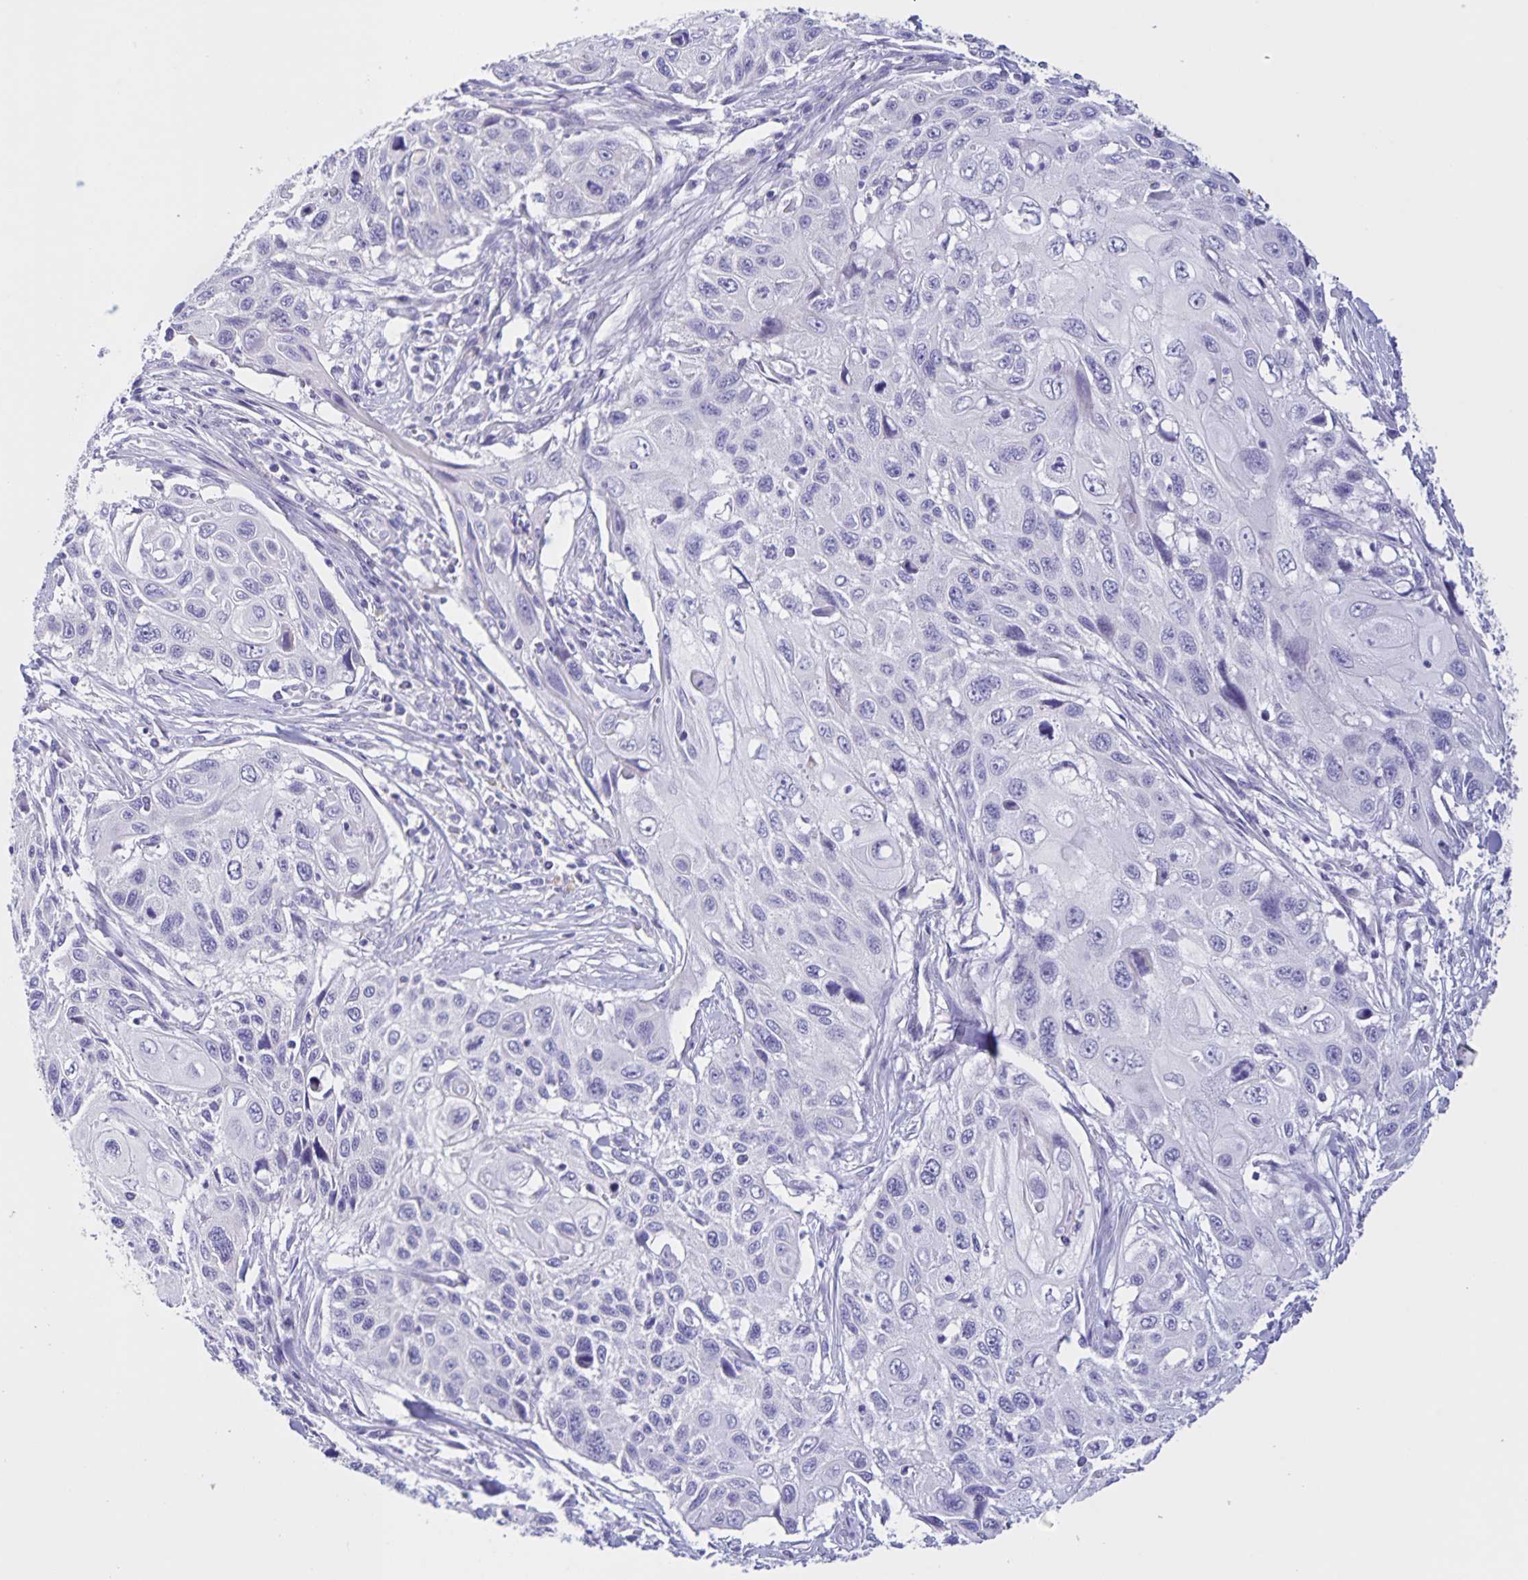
{"staining": {"intensity": "negative", "quantity": "none", "location": "none"}, "tissue": "cervical cancer", "cell_type": "Tumor cells", "image_type": "cancer", "snomed": [{"axis": "morphology", "description": "Squamous cell carcinoma, NOS"}, {"axis": "topography", "description": "Cervix"}], "caption": "There is no significant expression in tumor cells of cervical cancer.", "gene": "DMGDH", "patient": {"sex": "female", "age": 70}}